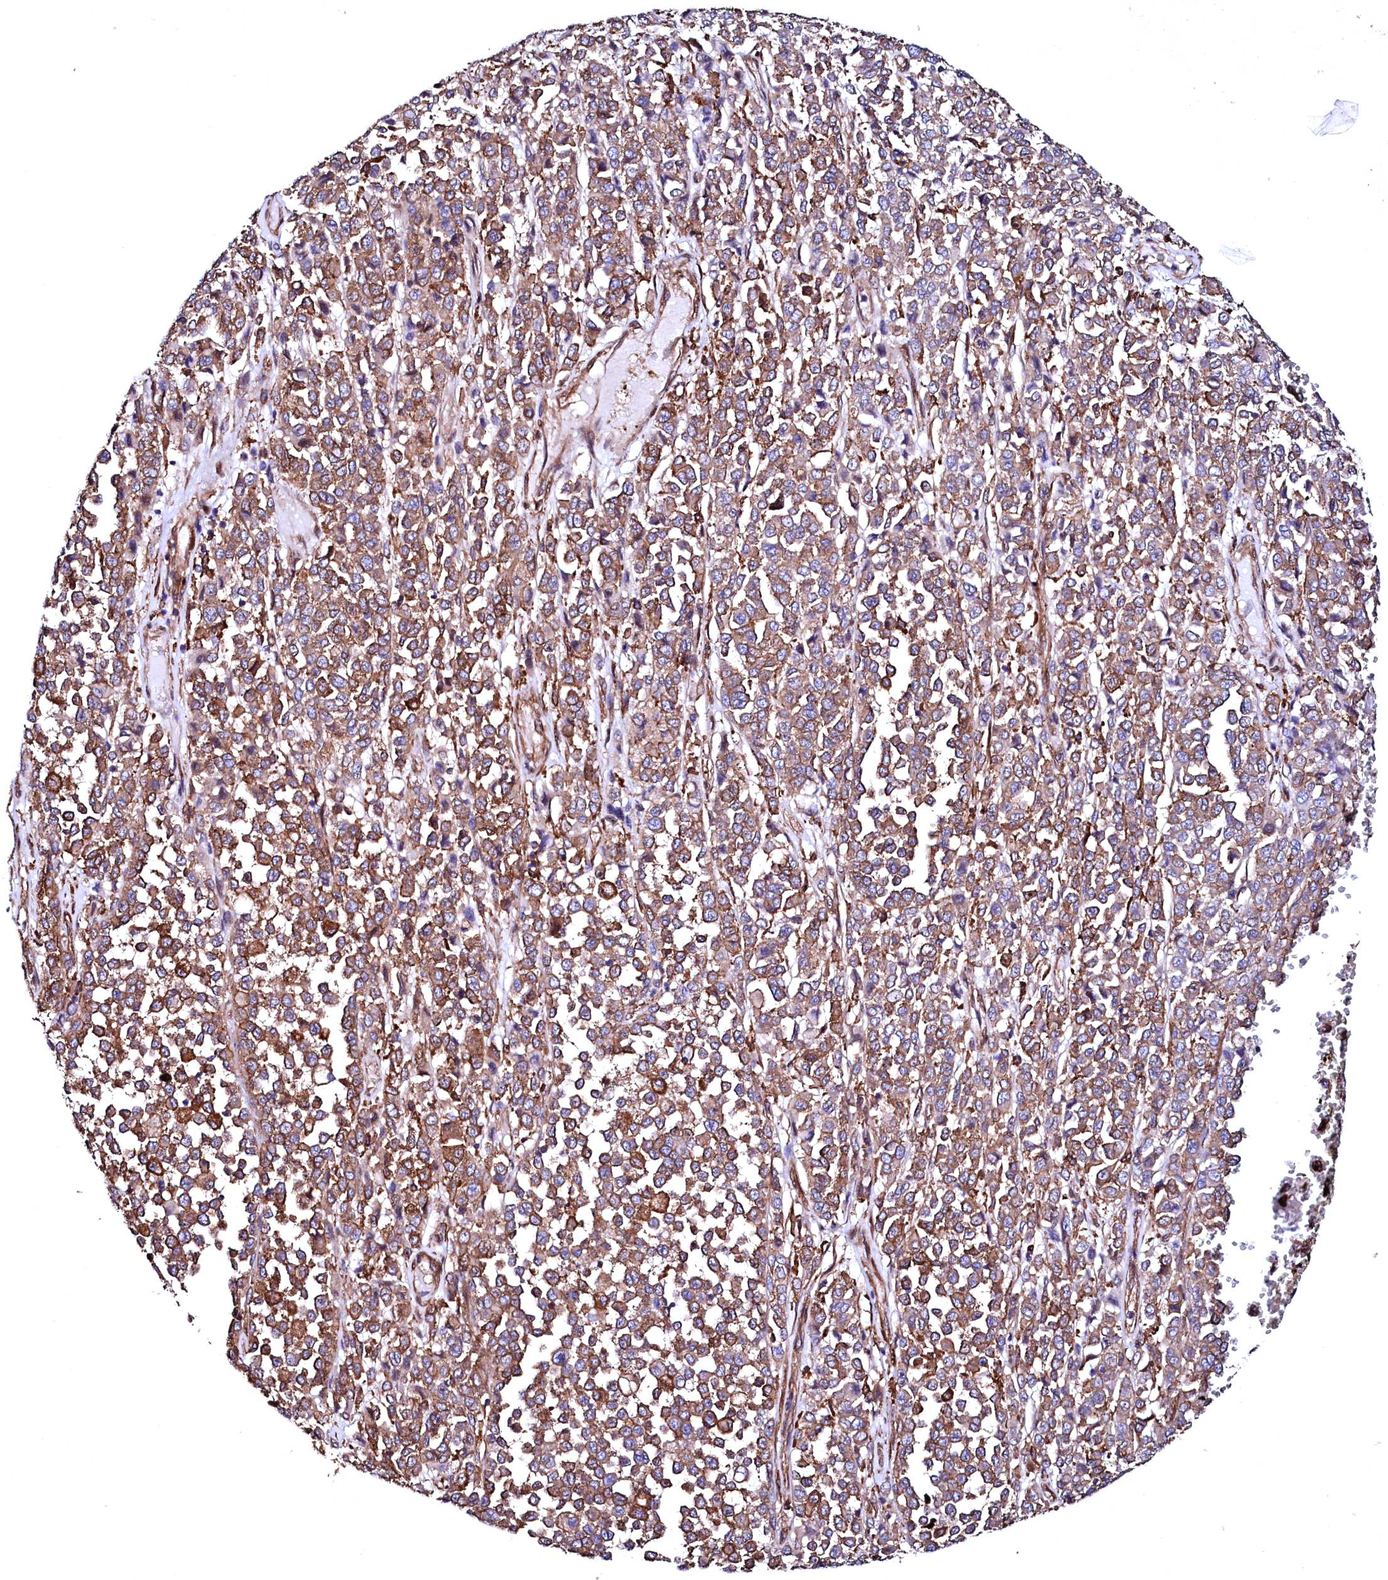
{"staining": {"intensity": "moderate", "quantity": ">75%", "location": "cytoplasmic/membranous"}, "tissue": "melanoma", "cell_type": "Tumor cells", "image_type": "cancer", "snomed": [{"axis": "morphology", "description": "Malignant melanoma, Metastatic site"}, {"axis": "topography", "description": "Pancreas"}], "caption": "A photomicrograph showing moderate cytoplasmic/membranous positivity in about >75% of tumor cells in malignant melanoma (metastatic site), as visualized by brown immunohistochemical staining.", "gene": "STAMBPL1", "patient": {"sex": "female", "age": 30}}